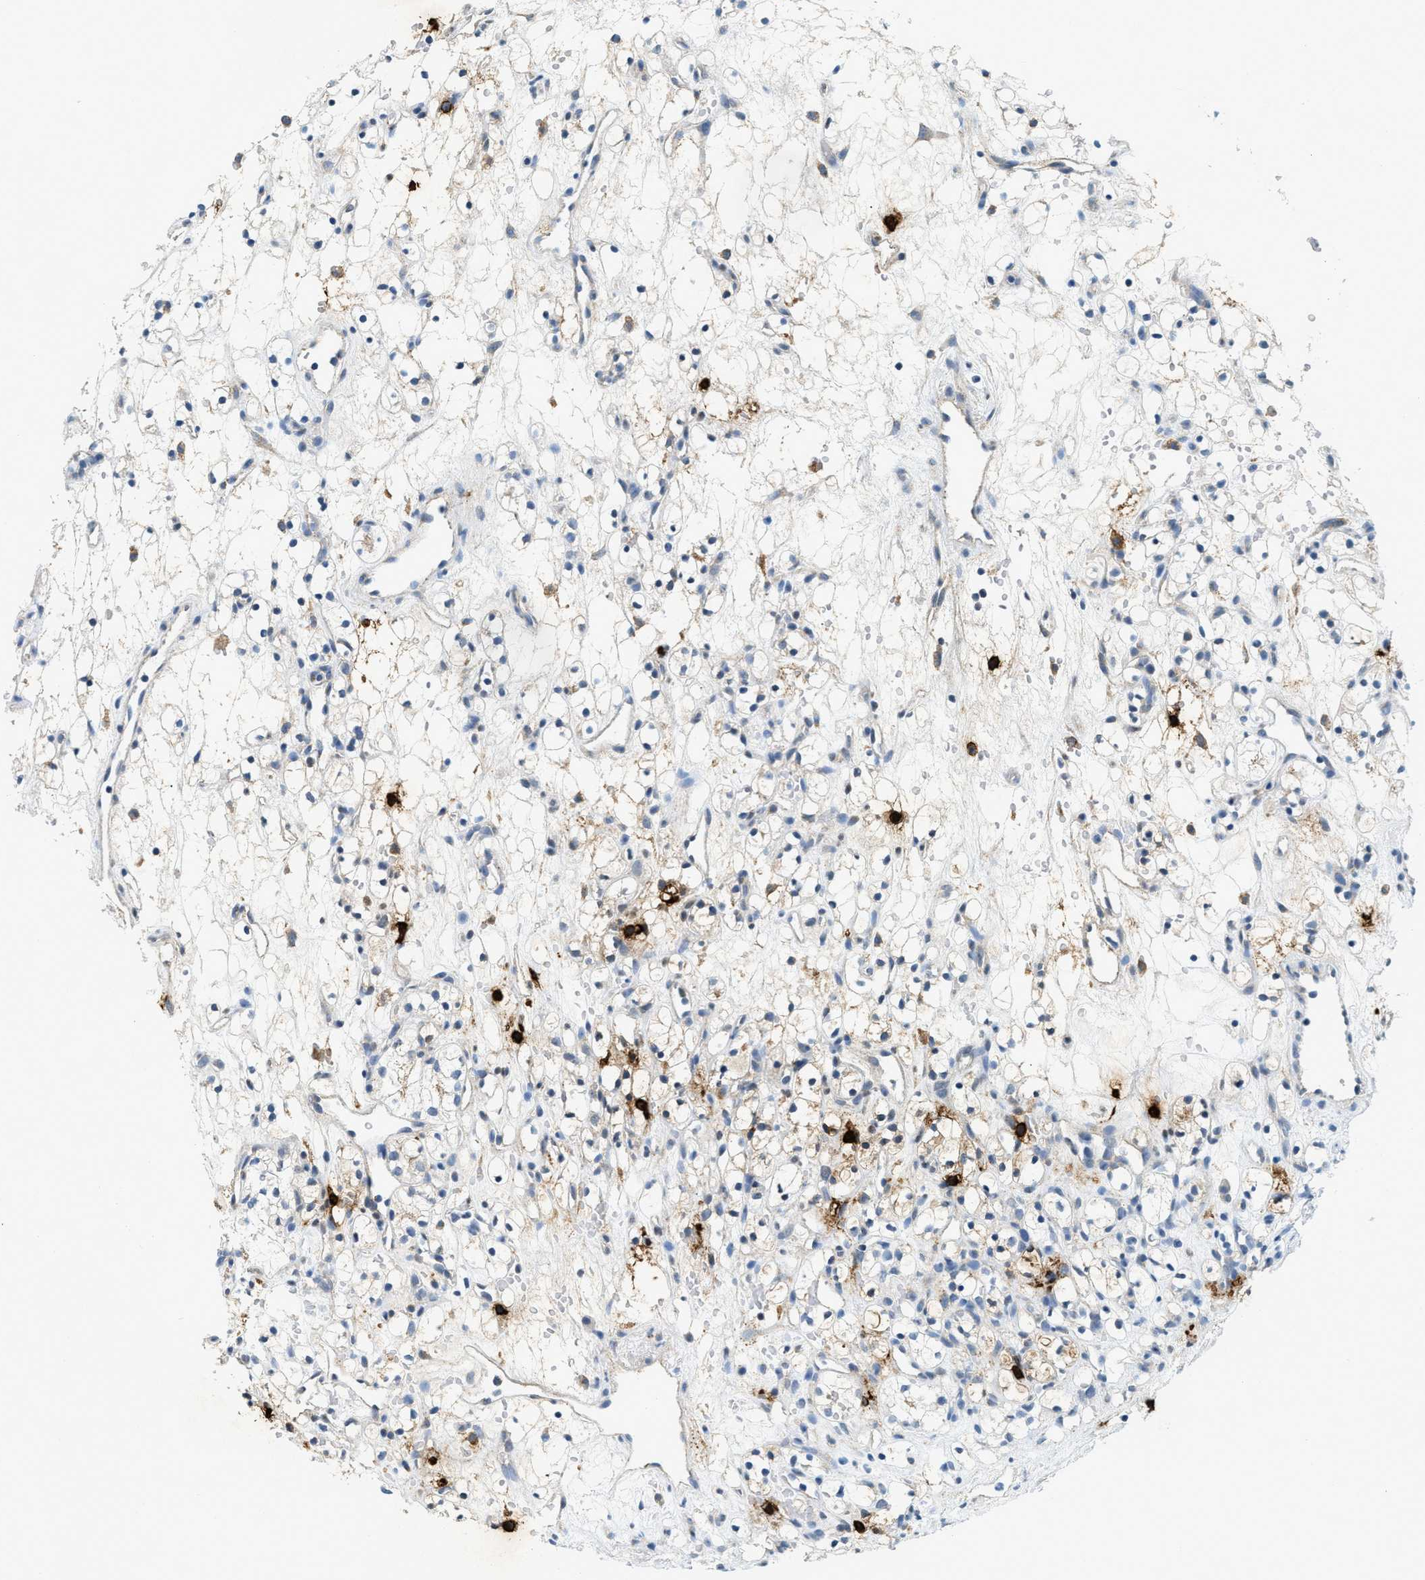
{"staining": {"intensity": "weak", "quantity": "<25%", "location": "cytoplasmic/membranous"}, "tissue": "renal cancer", "cell_type": "Tumor cells", "image_type": "cancer", "snomed": [{"axis": "morphology", "description": "Adenocarcinoma, NOS"}, {"axis": "topography", "description": "Kidney"}], "caption": "An image of human renal cancer (adenocarcinoma) is negative for staining in tumor cells.", "gene": "TPSAB1", "patient": {"sex": "female", "age": 60}}